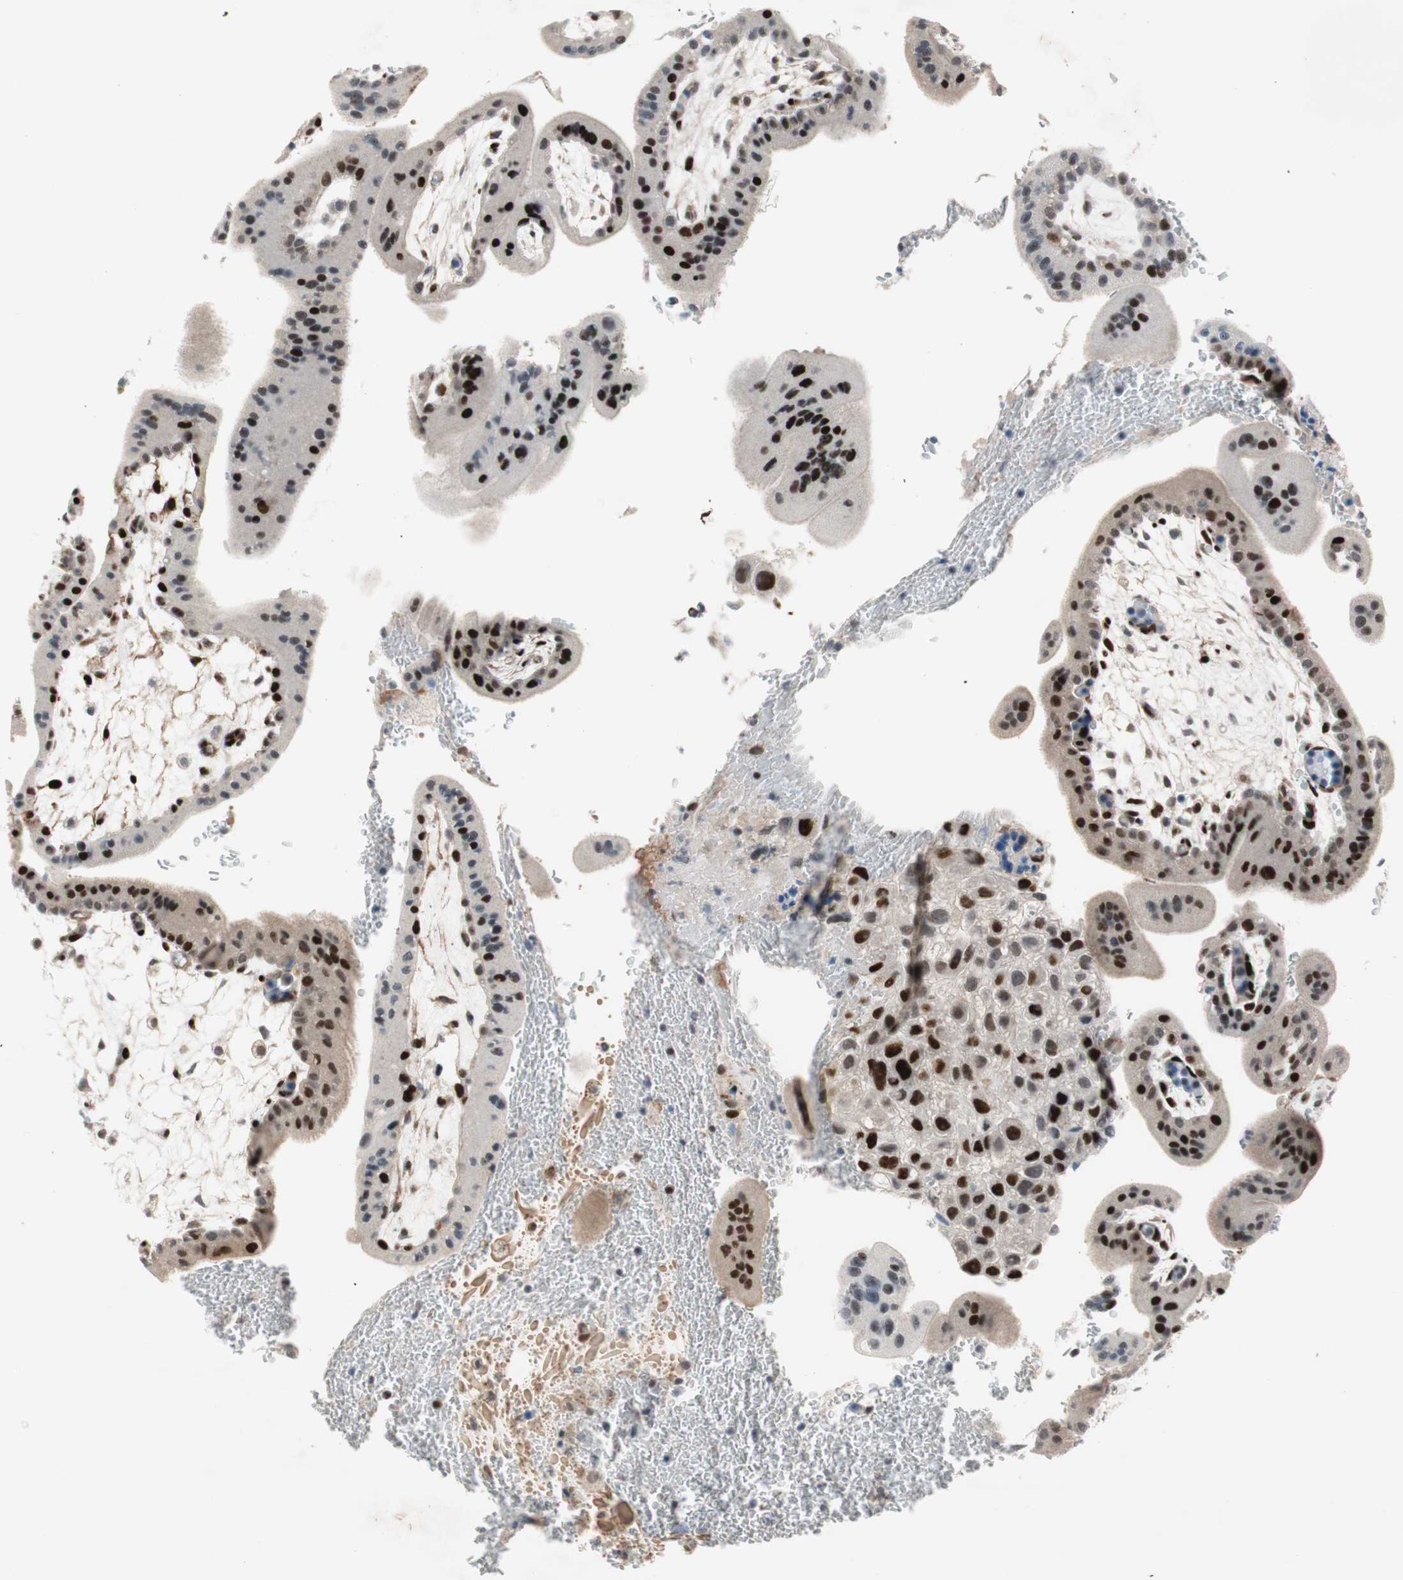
{"staining": {"intensity": "strong", "quantity": ">75%", "location": "nuclear"}, "tissue": "placenta", "cell_type": "Decidual cells", "image_type": "normal", "snomed": [{"axis": "morphology", "description": "Normal tissue, NOS"}, {"axis": "topography", "description": "Placenta"}], "caption": "DAB immunohistochemical staining of benign human placenta reveals strong nuclear protein expression in about >75% of decidual cells.", "gene": "FBXO44", "patient": {"sex": "female", "age": 35}}